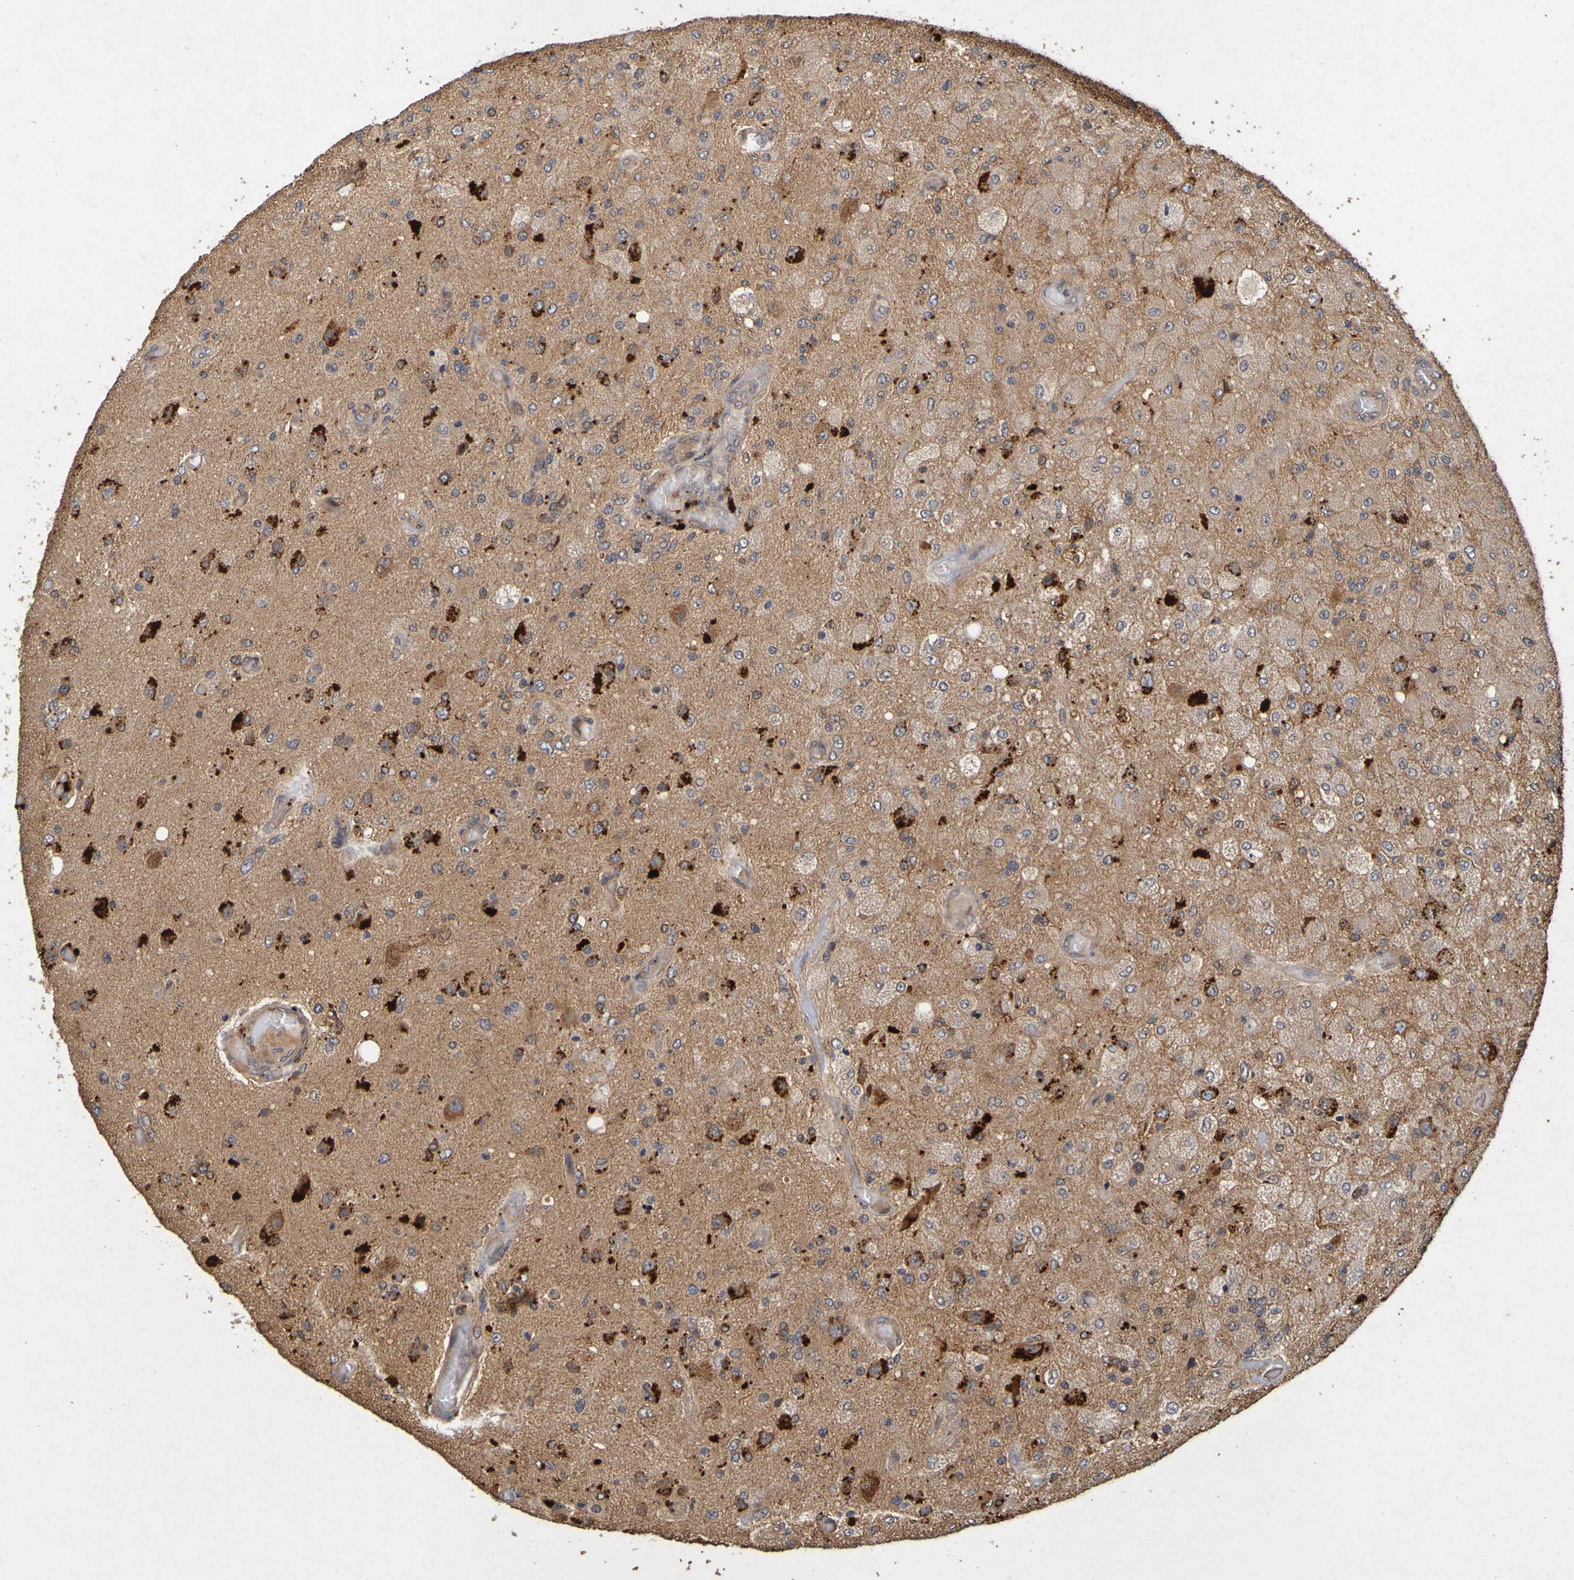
{"staining": {"intensity": "strong", "quantity": "25%-75%", "location": "cytoplasmic/membranous"}, "tissue": "glioma", "cell_type": "Tumor cells", "image_type": "cancer", "snomed": [{"axis": "morphology", "description": "Normal tissue, NOS"}, {"axis": "morphology", "description": "Glioma, malignant, High grade"}, {"axis": "topography", "description": "Cerebral cortex"}], "caption": "Tumor cells demonstrate strong cytoplasmic/membranous expression in approximately 25%-75% of cells in high-grade glioma (malignant). (DAB (3,3'-diaminobenzidine) = brown stain, brightfield microscopy at high magnification).", "gene": "OCRL", "patient": {"sex": "male", "age": 77}}